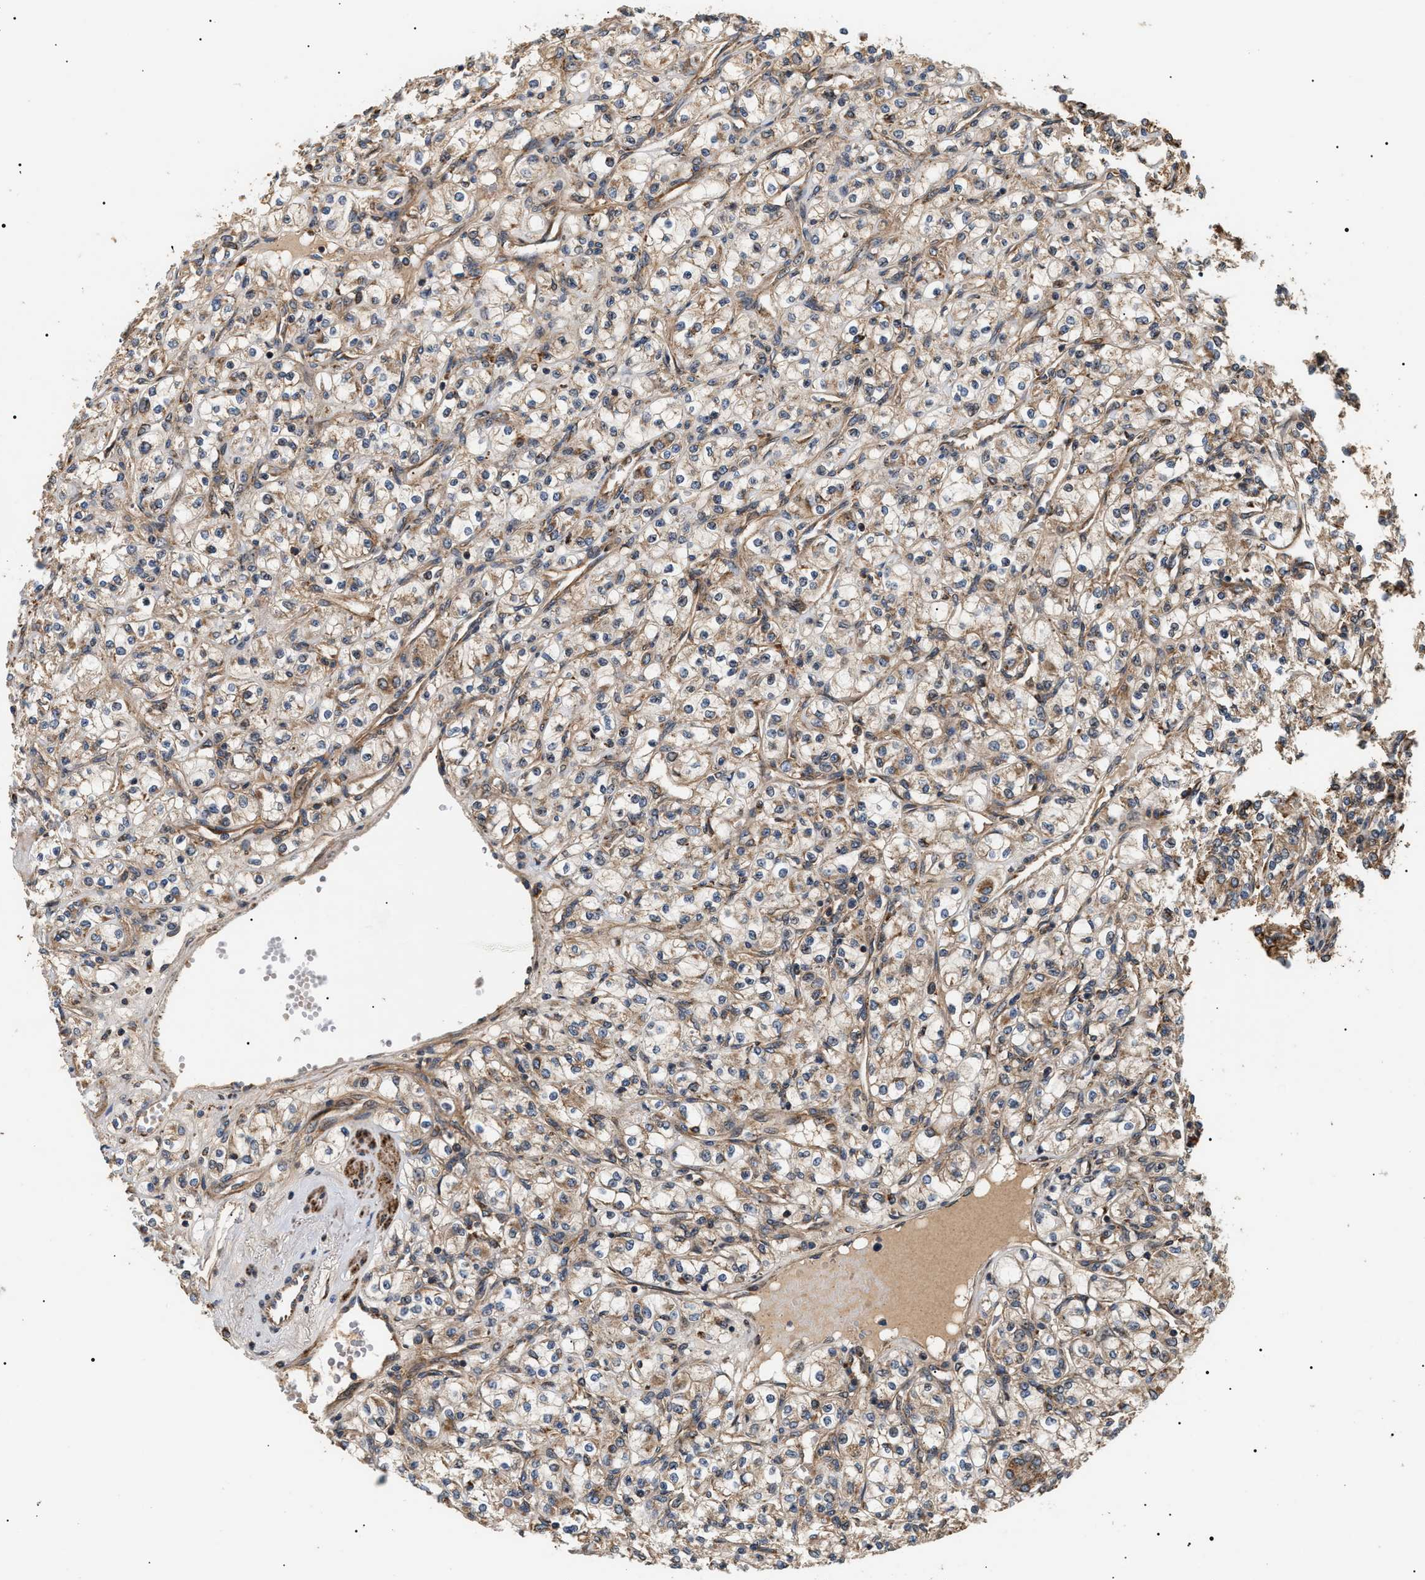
{"staining": {"intensity": "moderate", "quantity": ">75%", "location": "cytoplasmic/membranous"}, "tissue": "renal cancer", "cell_type": "Tumor cells", "image_type": "cancer", "snomed": [{"axis": "morphology", "description": "Adenocarcinoma, NOS"}, {"axis": "topography", "description": "Kidney"}], "caption": "Moderate cytoplasmic/membranous protein expression is seen in about >75% of tumor cells in renal adenocarcinoma.", "gene": "ZBTB26", "patient": {"sex": "male", "age": 77}}